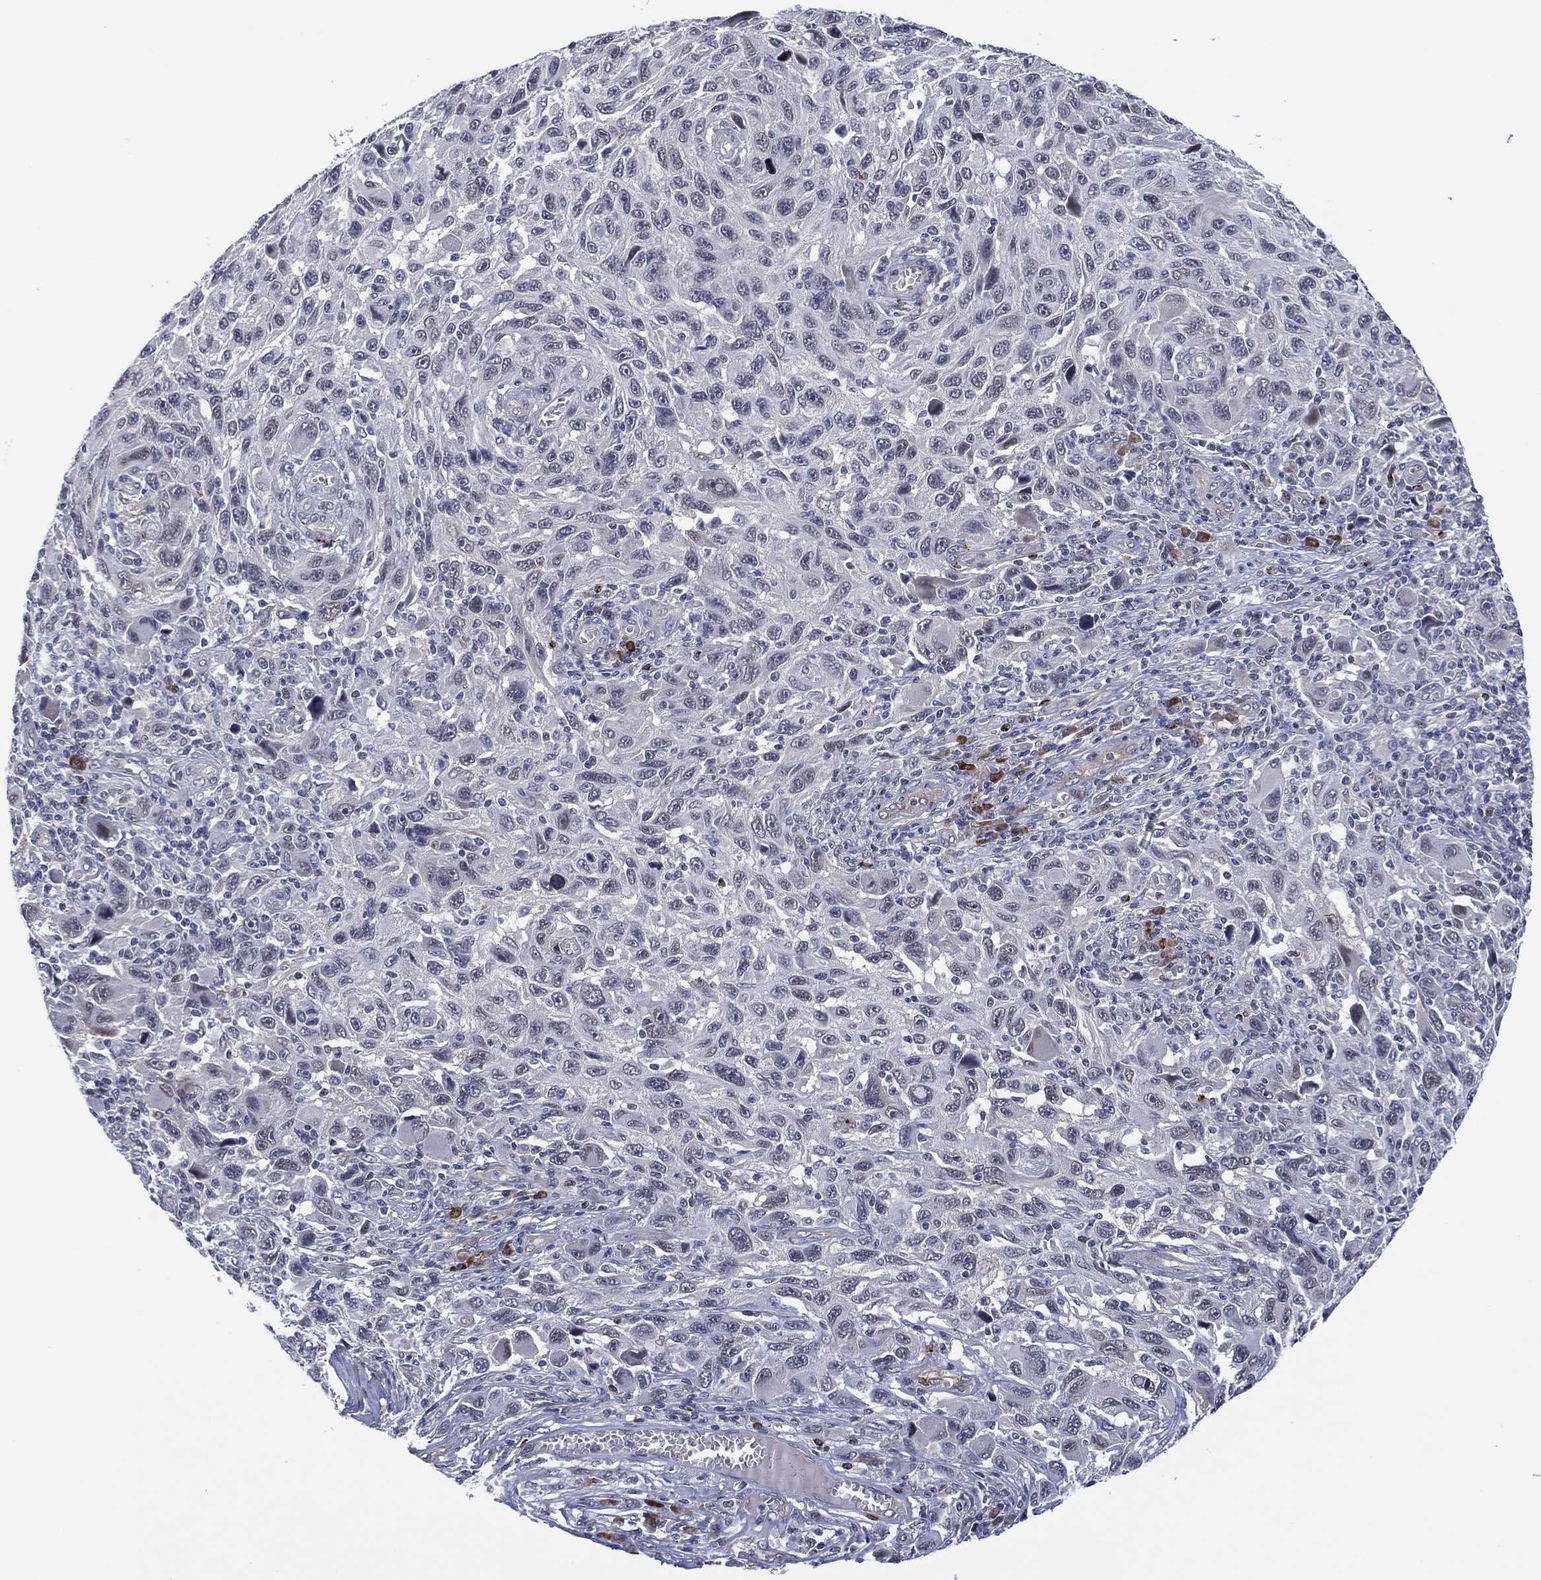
{"staining": {"intensity": "negative", "quantity": "none", "location": "none"}, "tissue": "melanoma", "cell_type": "Tumor cells", "image_type": "cancer", "snomed": [{"axis": "morphology", "description": "Malignant melanoma, NOS"}, {"axis": "topography", "description": "Skin"}], "caption": "The photomicrograph shows no staining of tumor cells in malignant melanoma.", "gene": "DPP4", "patient": {"sex": "male", "age": 53}}